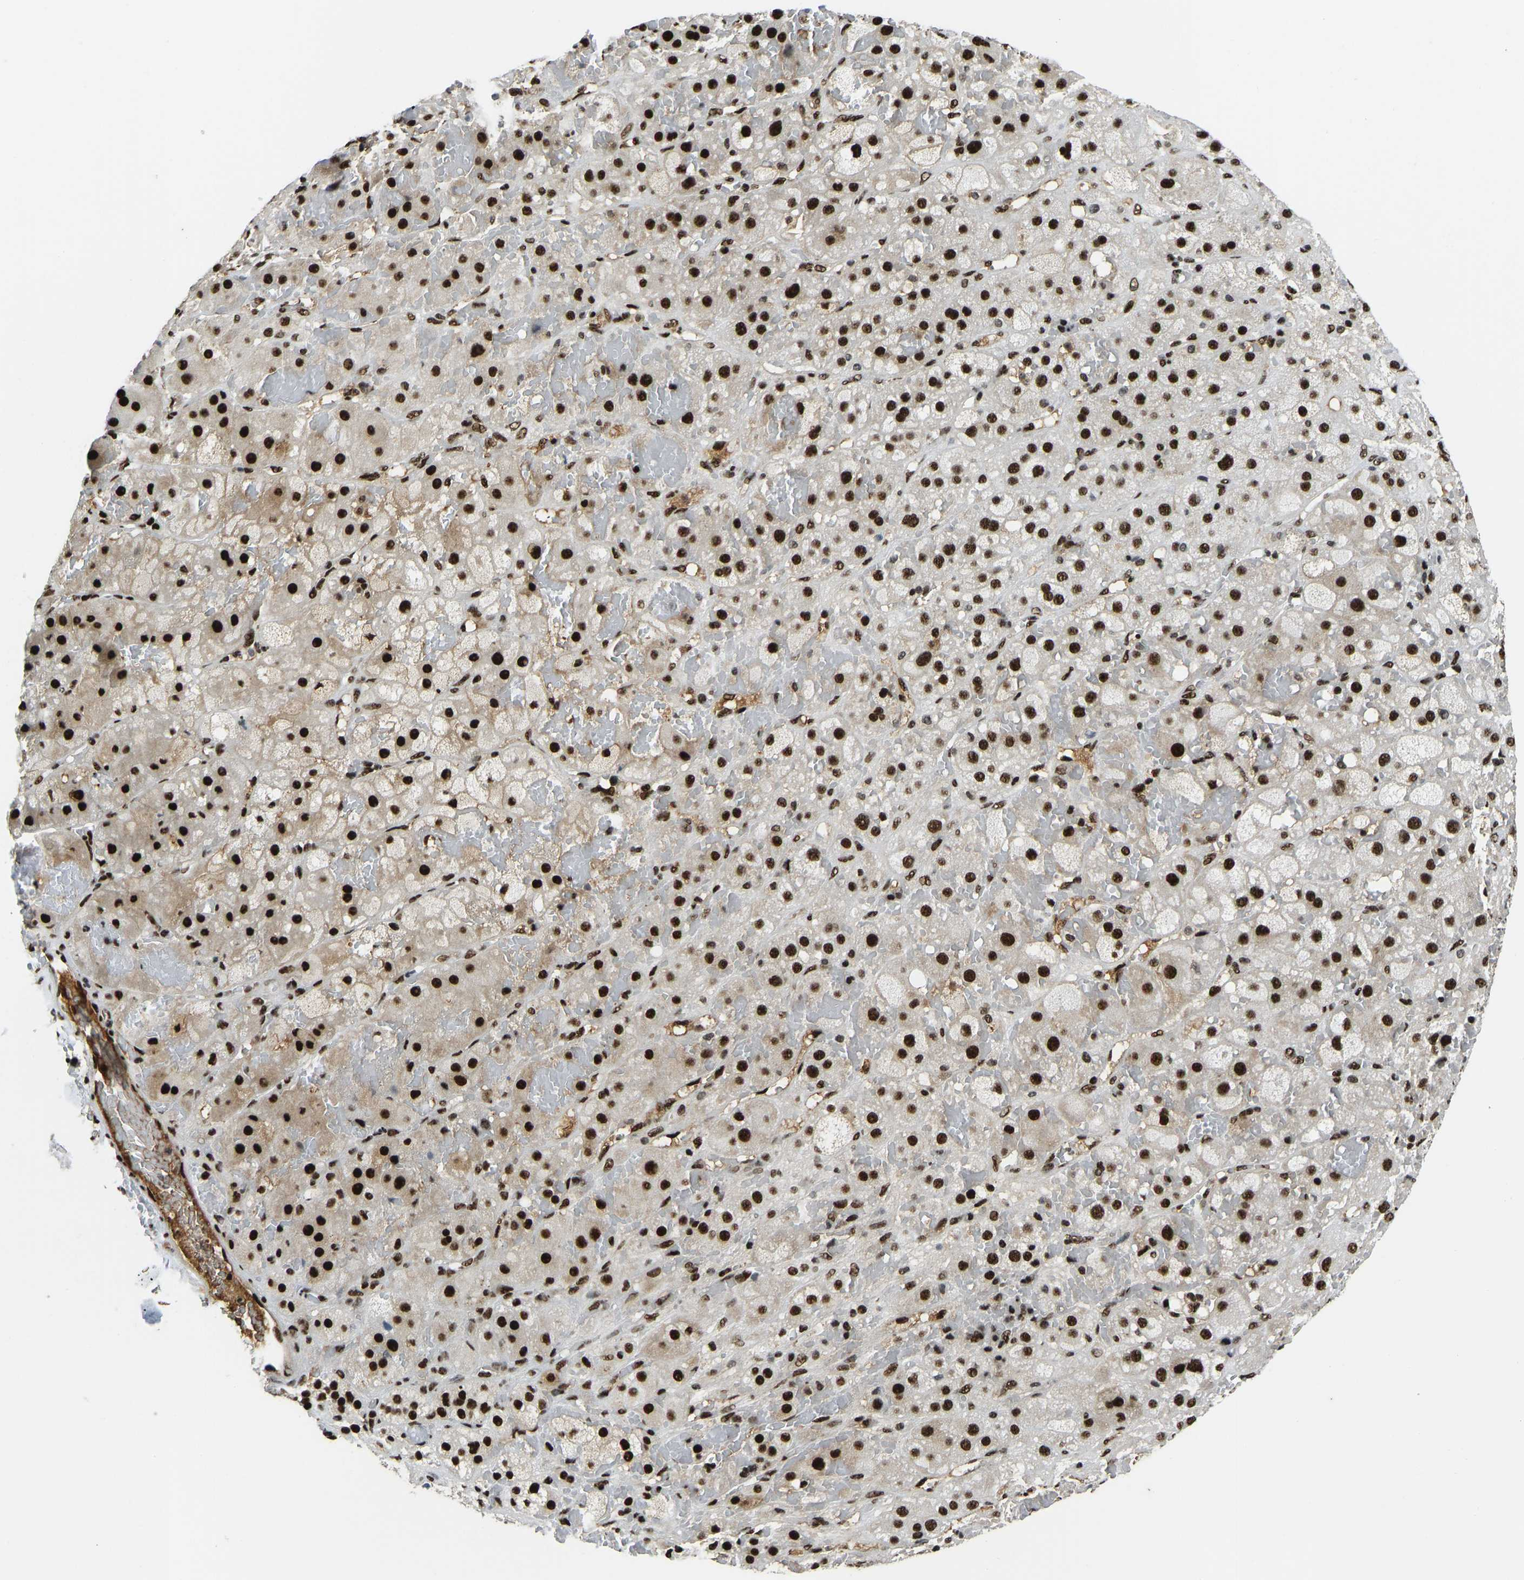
{"staining": {"intensity": "strong", "quantity": ">75%", "location": "nuclear"}, "tissue": "adrenal gland", "cell_type": "Glandular cells", "image_type": "normal", "snomed": [{"axis": "morphology", "description": "Normal tissue, NOS"}, {"axis": "topography", "description": "Adrenal gland"}], "caption": "Immunohistochemistry (IHC) of unremarkable adrenal gland shows high levels of strong nuclear positivity in about >75% of glandular cells. (IHC, brightfield microscopy, high magnification).", "gene": "FOXK1", "patient": {"sex": "female", "age": 47}}